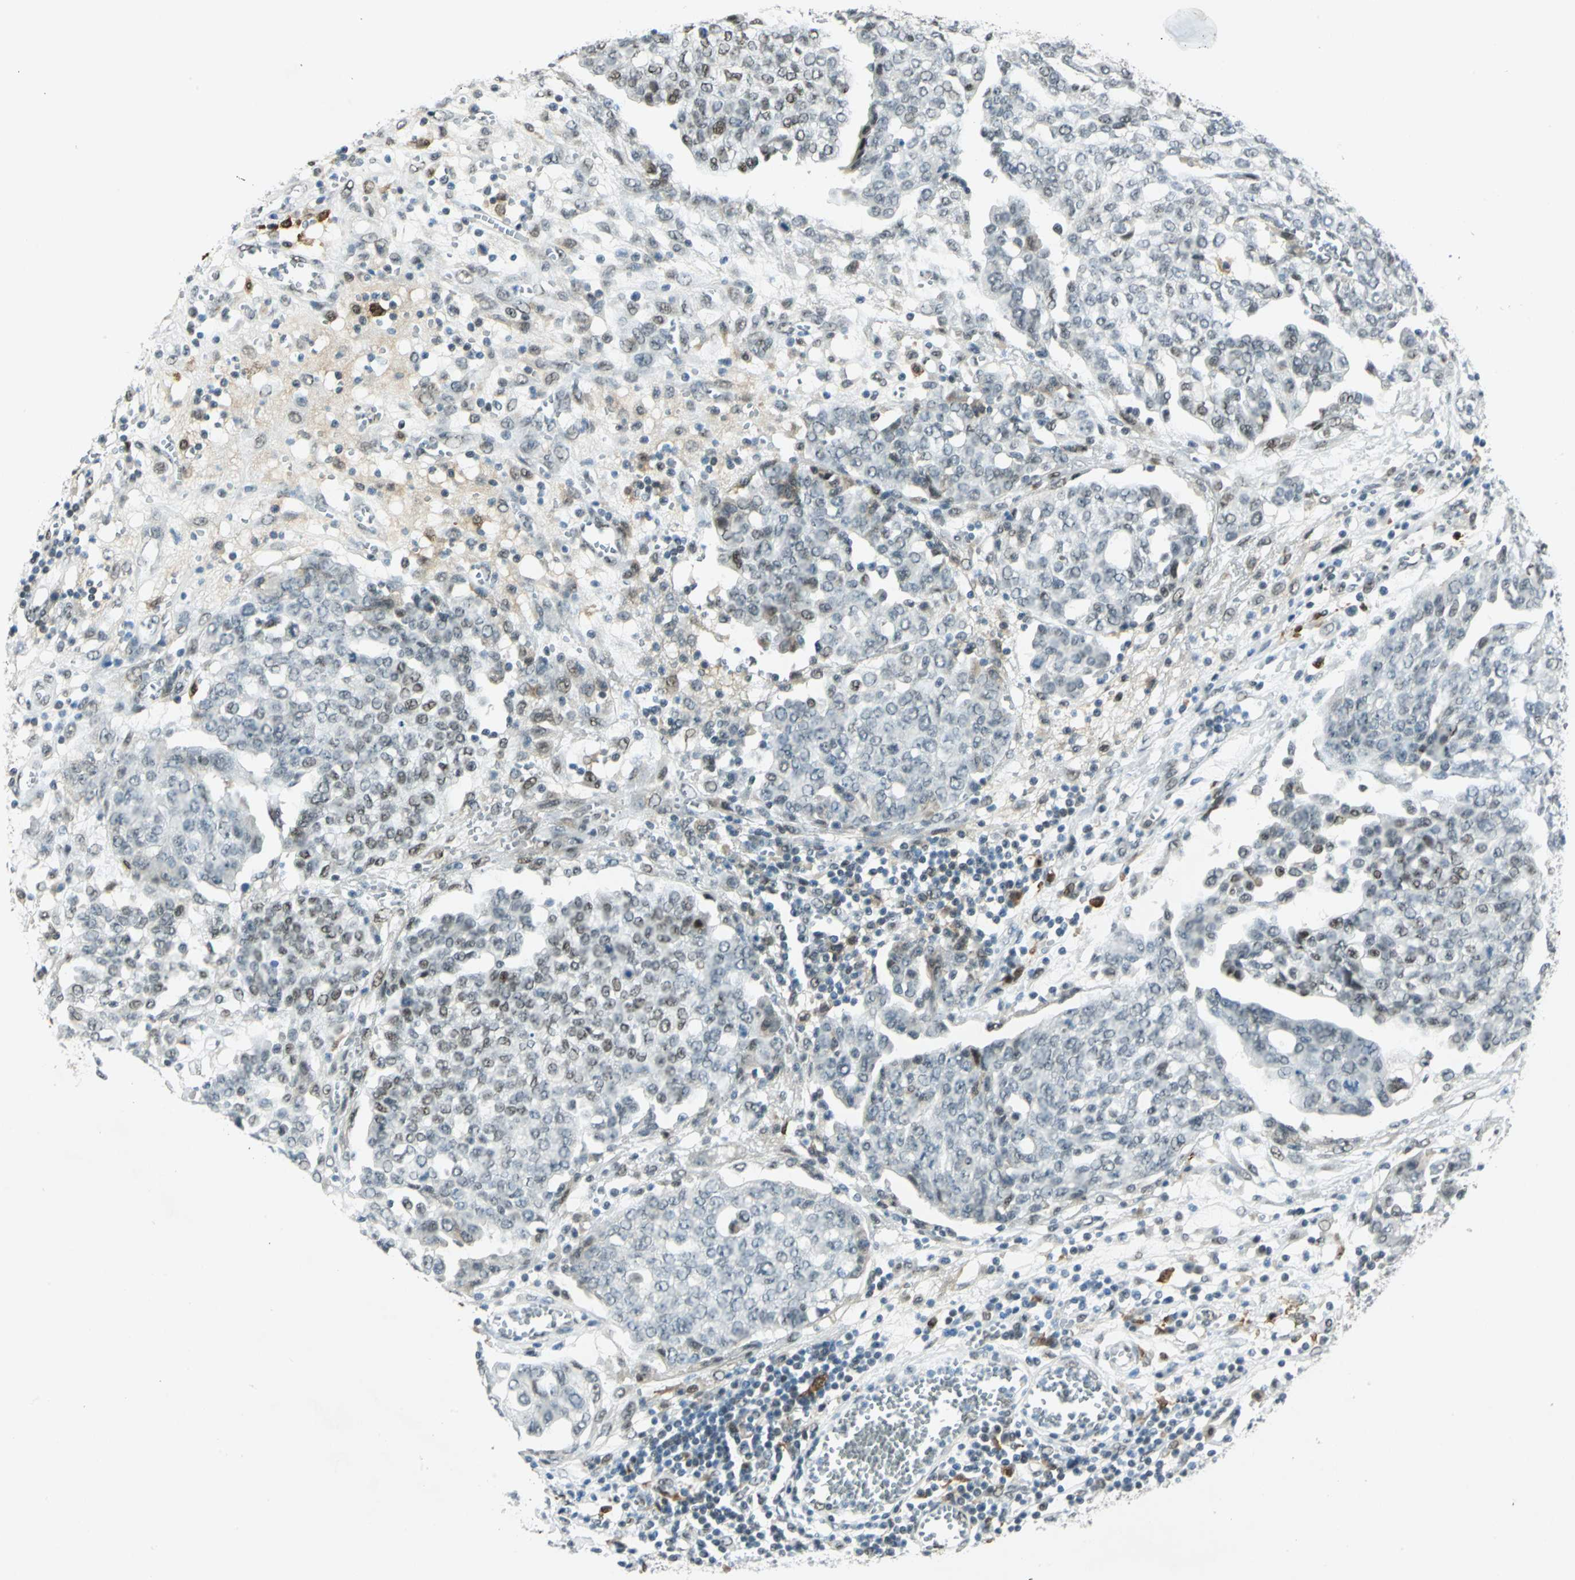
{"staining": {"intensity": "weak", "quantity": "<25%", "location": "nuclear"}, "tissue": "ovarian cancer", "cell_type": "Tumor cells", "image_type": "cancer", "snomed": [{"axis": "morphology", "description": "Cystadenocarcinoma, serous, NOS"}, {"axis": "topography", "description": "Soft tissue"}, {"axis": "topography", "description": "Ovary"}], "caption": "Immunohistochemistry (IHC) photomicrograph of neoplastic tissue: ovarian serous cystadenocarcinoma stained with DAB shows no significant protein positivity in tumor cells.", "gene": "MTMR10", "patient": {"sex": "female", "age": 57}}